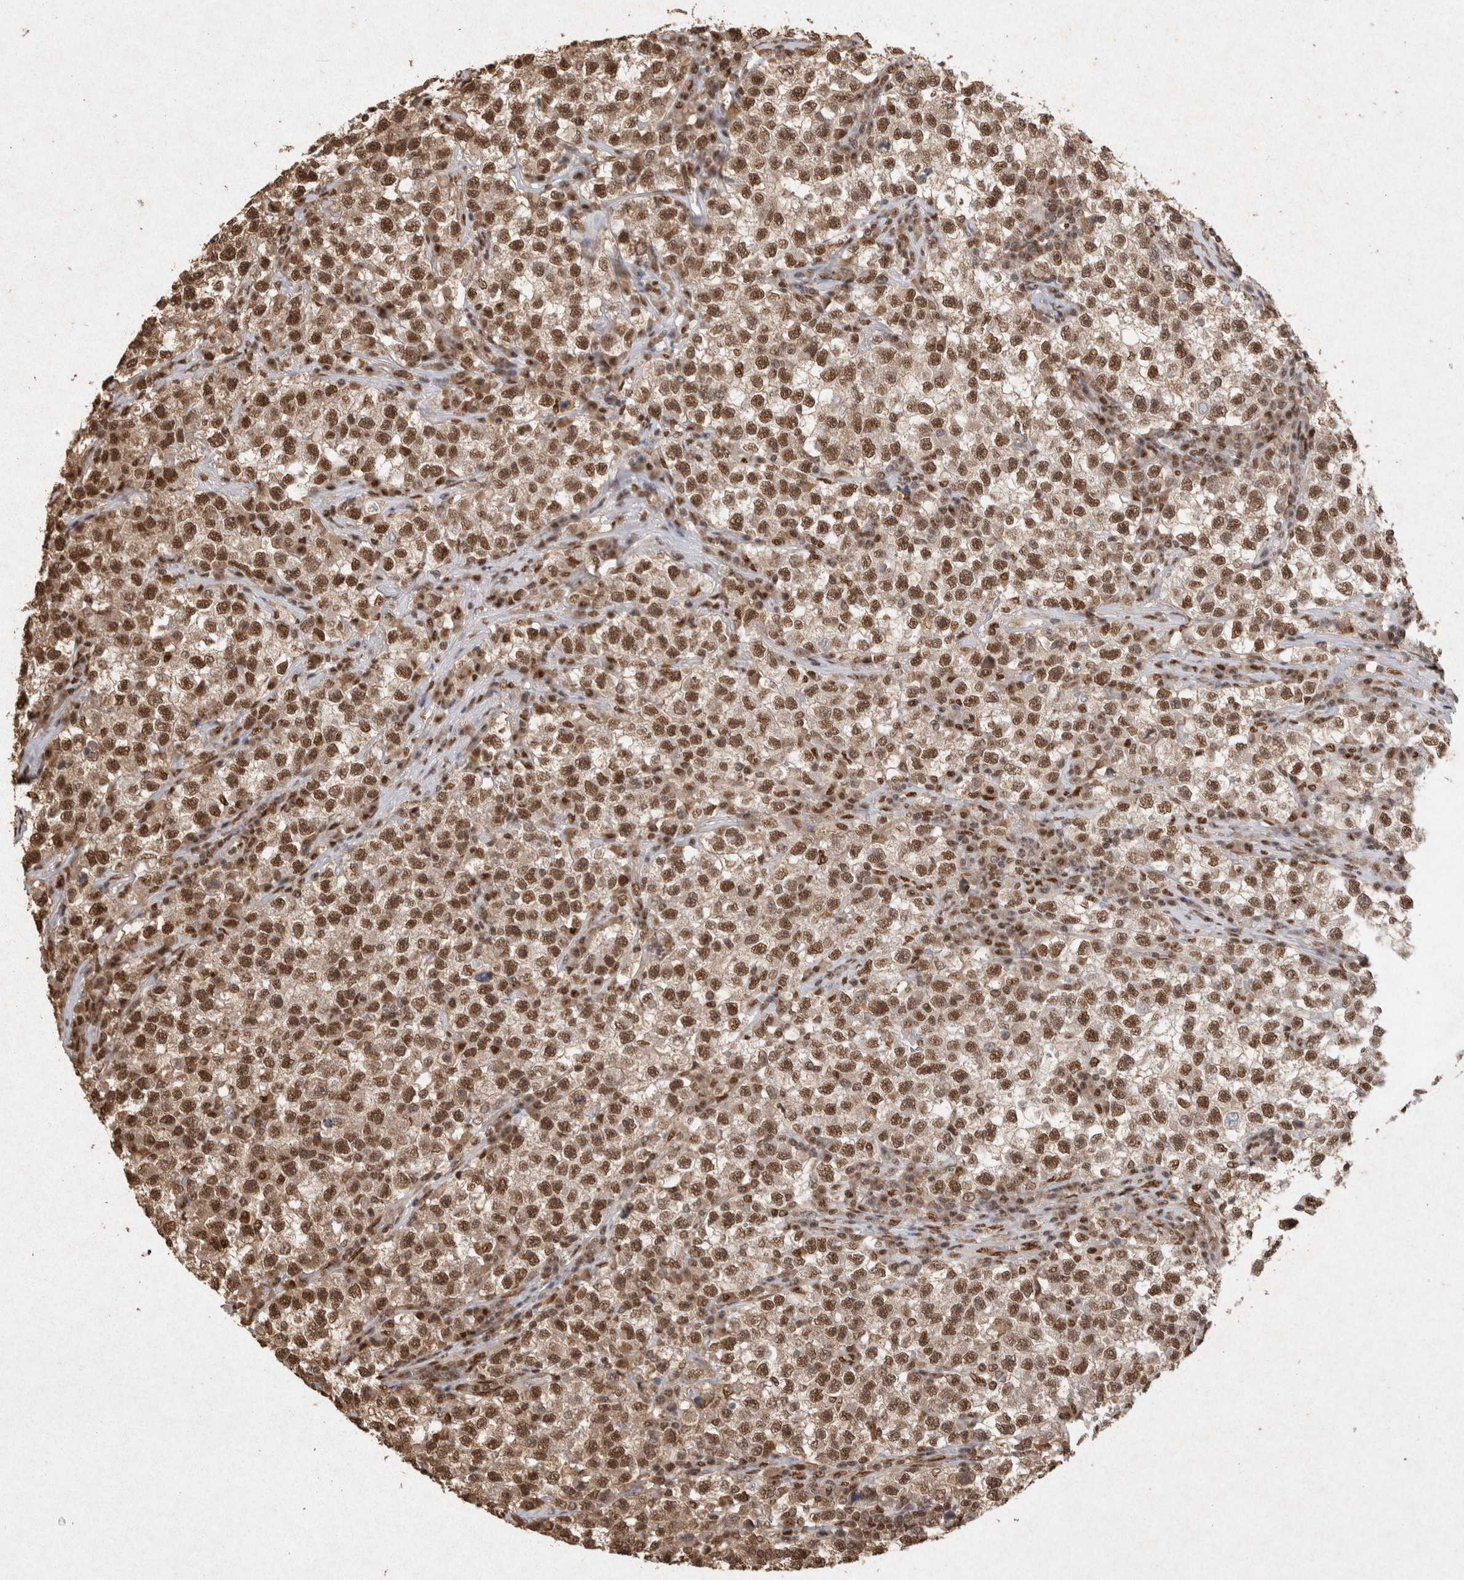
{"staining": {"intensity": "moderate", "quantity": ">75%", "location": "nuclear"}, "tissue": "testis cancer", "cell_type": "Tumor cells", "image_type": "cancer", "snomed": [{"axis": "morphology", "description": "Seminoma, NOS"}, {"axis": "topography", "description": "Testis"}], "caption": "Immunohistochemistry (IHC) of human testis seminoma shows medium levels of moderate nuclear expression in about >75% of tumor cells. (Stains: DAB in brown, nuclei in blue, Microscopy: brightfield microscopy at high magnification).", "gene": "HDGF", "patient": {"sex": "male", "age": 22}}